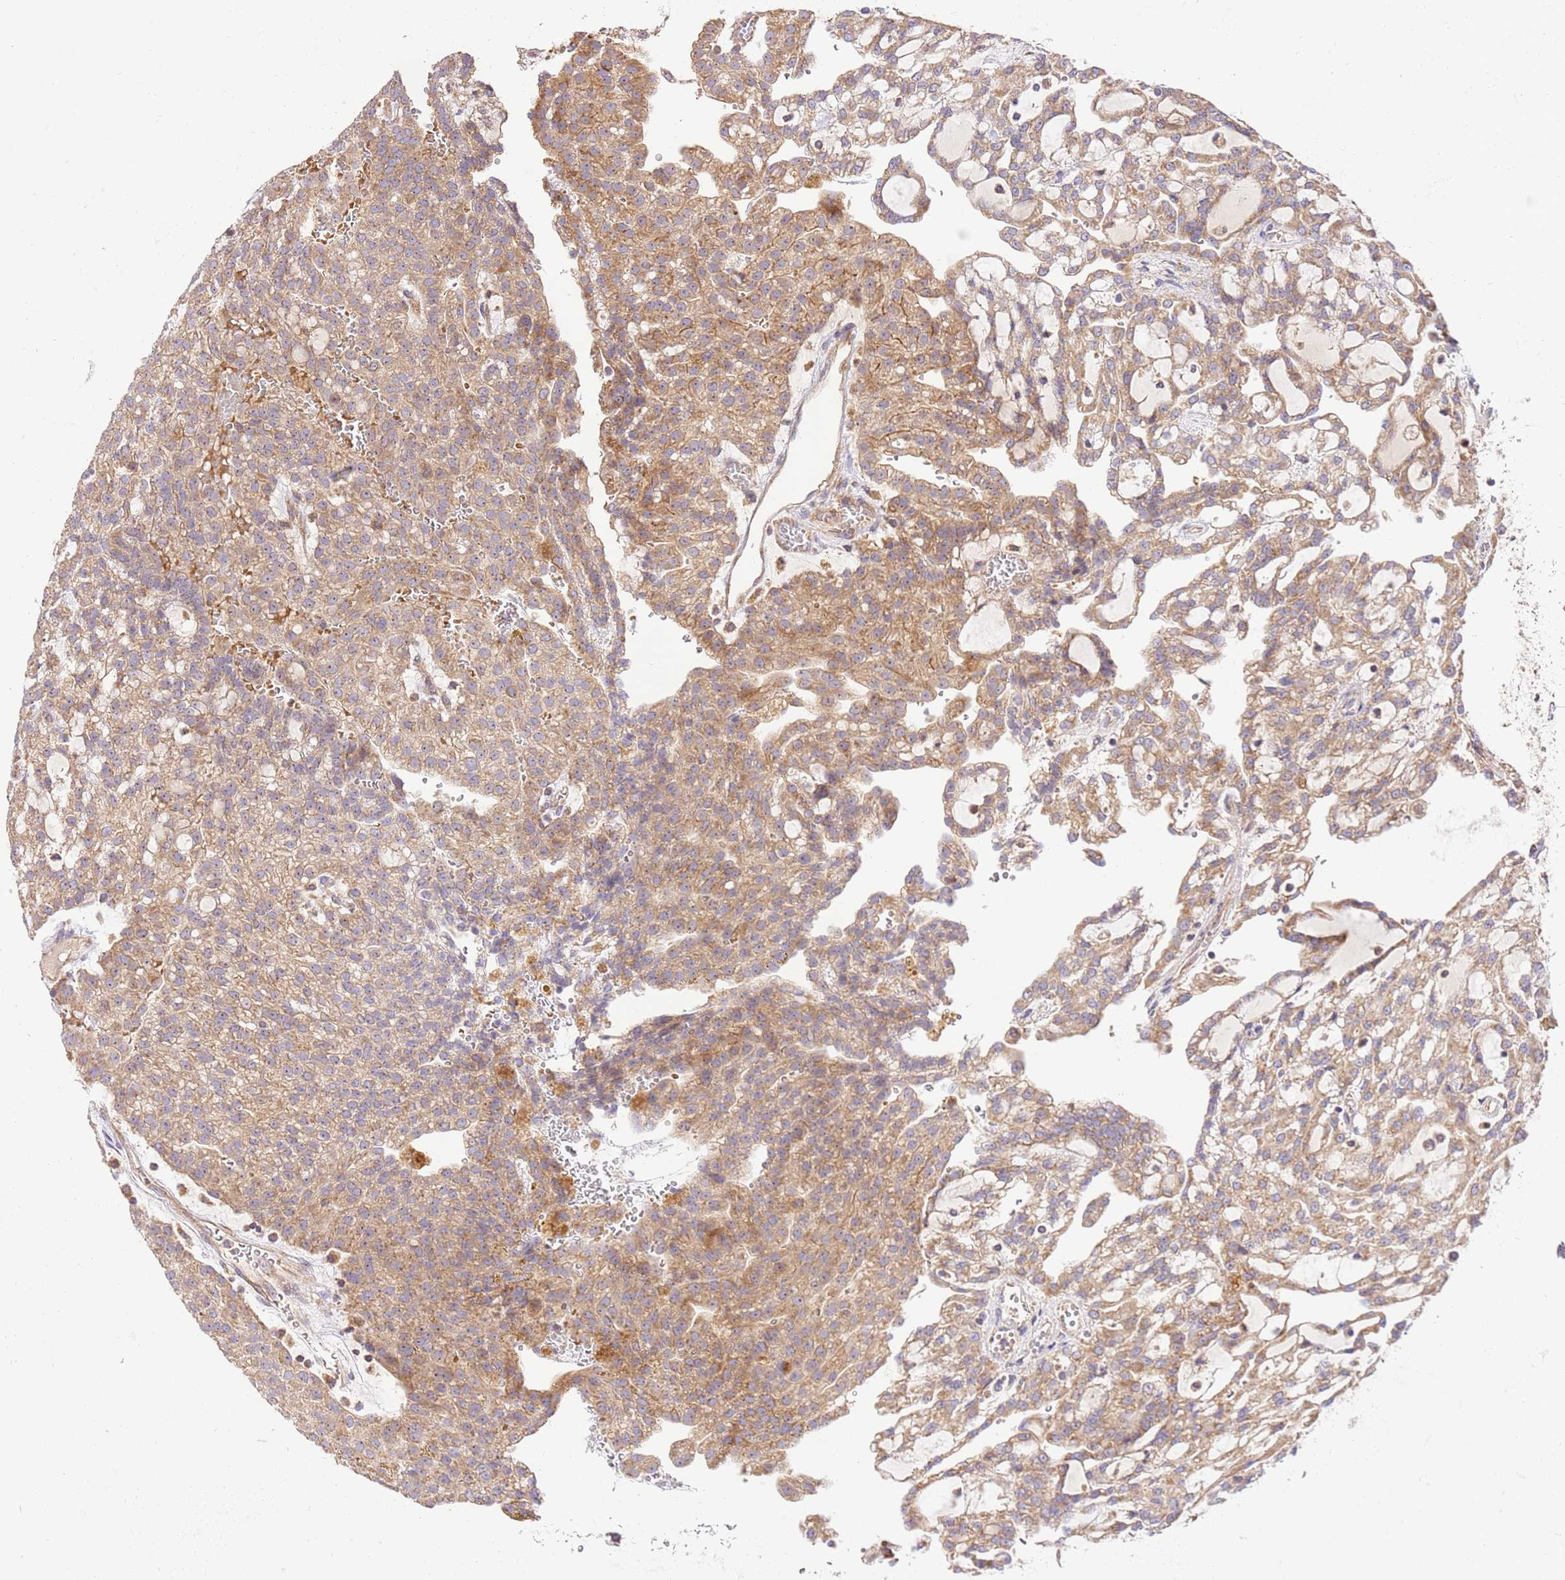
{"staining": {"intensity": "moderate", "quantity": ">75%", "location": "cytoplasmic/membranous"}, "tissue": "renal cancer", "cell_type": "Tumor cells", "image_type": "cancer", "snomed": [{"axis": "morphology", "description": "Adenocarcinoma, NOS"}, {"axis": "topography", "description": "Kidney"}], "caption": "Brown immunohistochemical staining in human renal cancer (adenocarcinoma) displays moderate cytoplasmic/membranous expression in about >75% of tumor cells.", "gene": "SPATA2L", "patient": {"sex": "male", "age": 63}}